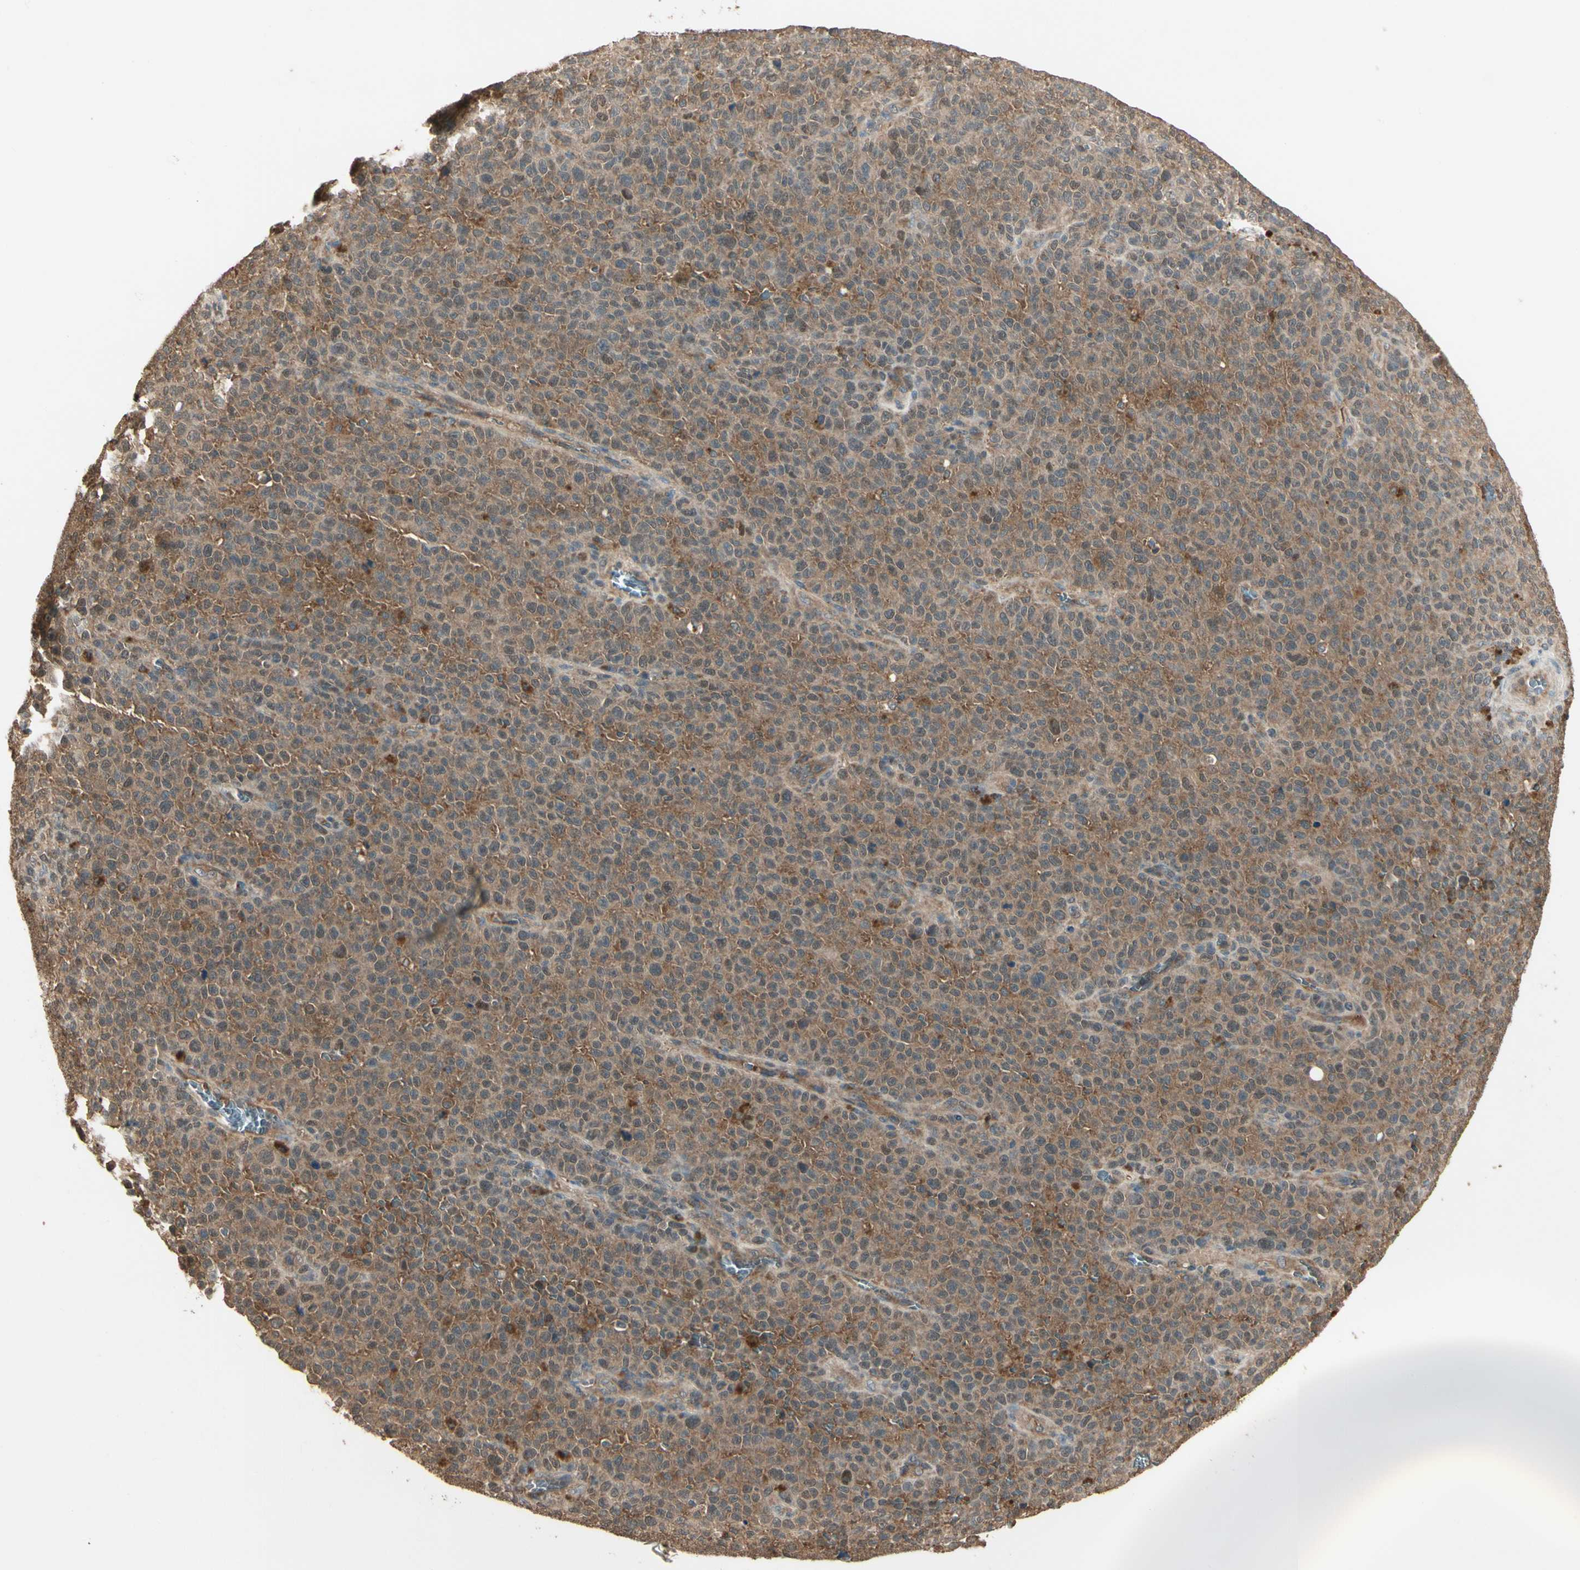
{"staining": {"intensity": "moderate", "quantity": ">75%", "location": "cytoplasmic/membranous"}, "tissue": "melanoma", "cell_type": "Tumor cells", "image_type": "cancer", "snomed": [{"axis": "morphology", "description": "Malignant melanoma, NOS"}, {"axis": "topography", "description": "Skin"}], "caption": "This is a micrograph of IHC staining of malignant melanoma, which shows moderate staining in the cytoplasmic/membranous of tumor cells.", "gene": "CCT7", "patient": {"sex": "female", "age": 82}}